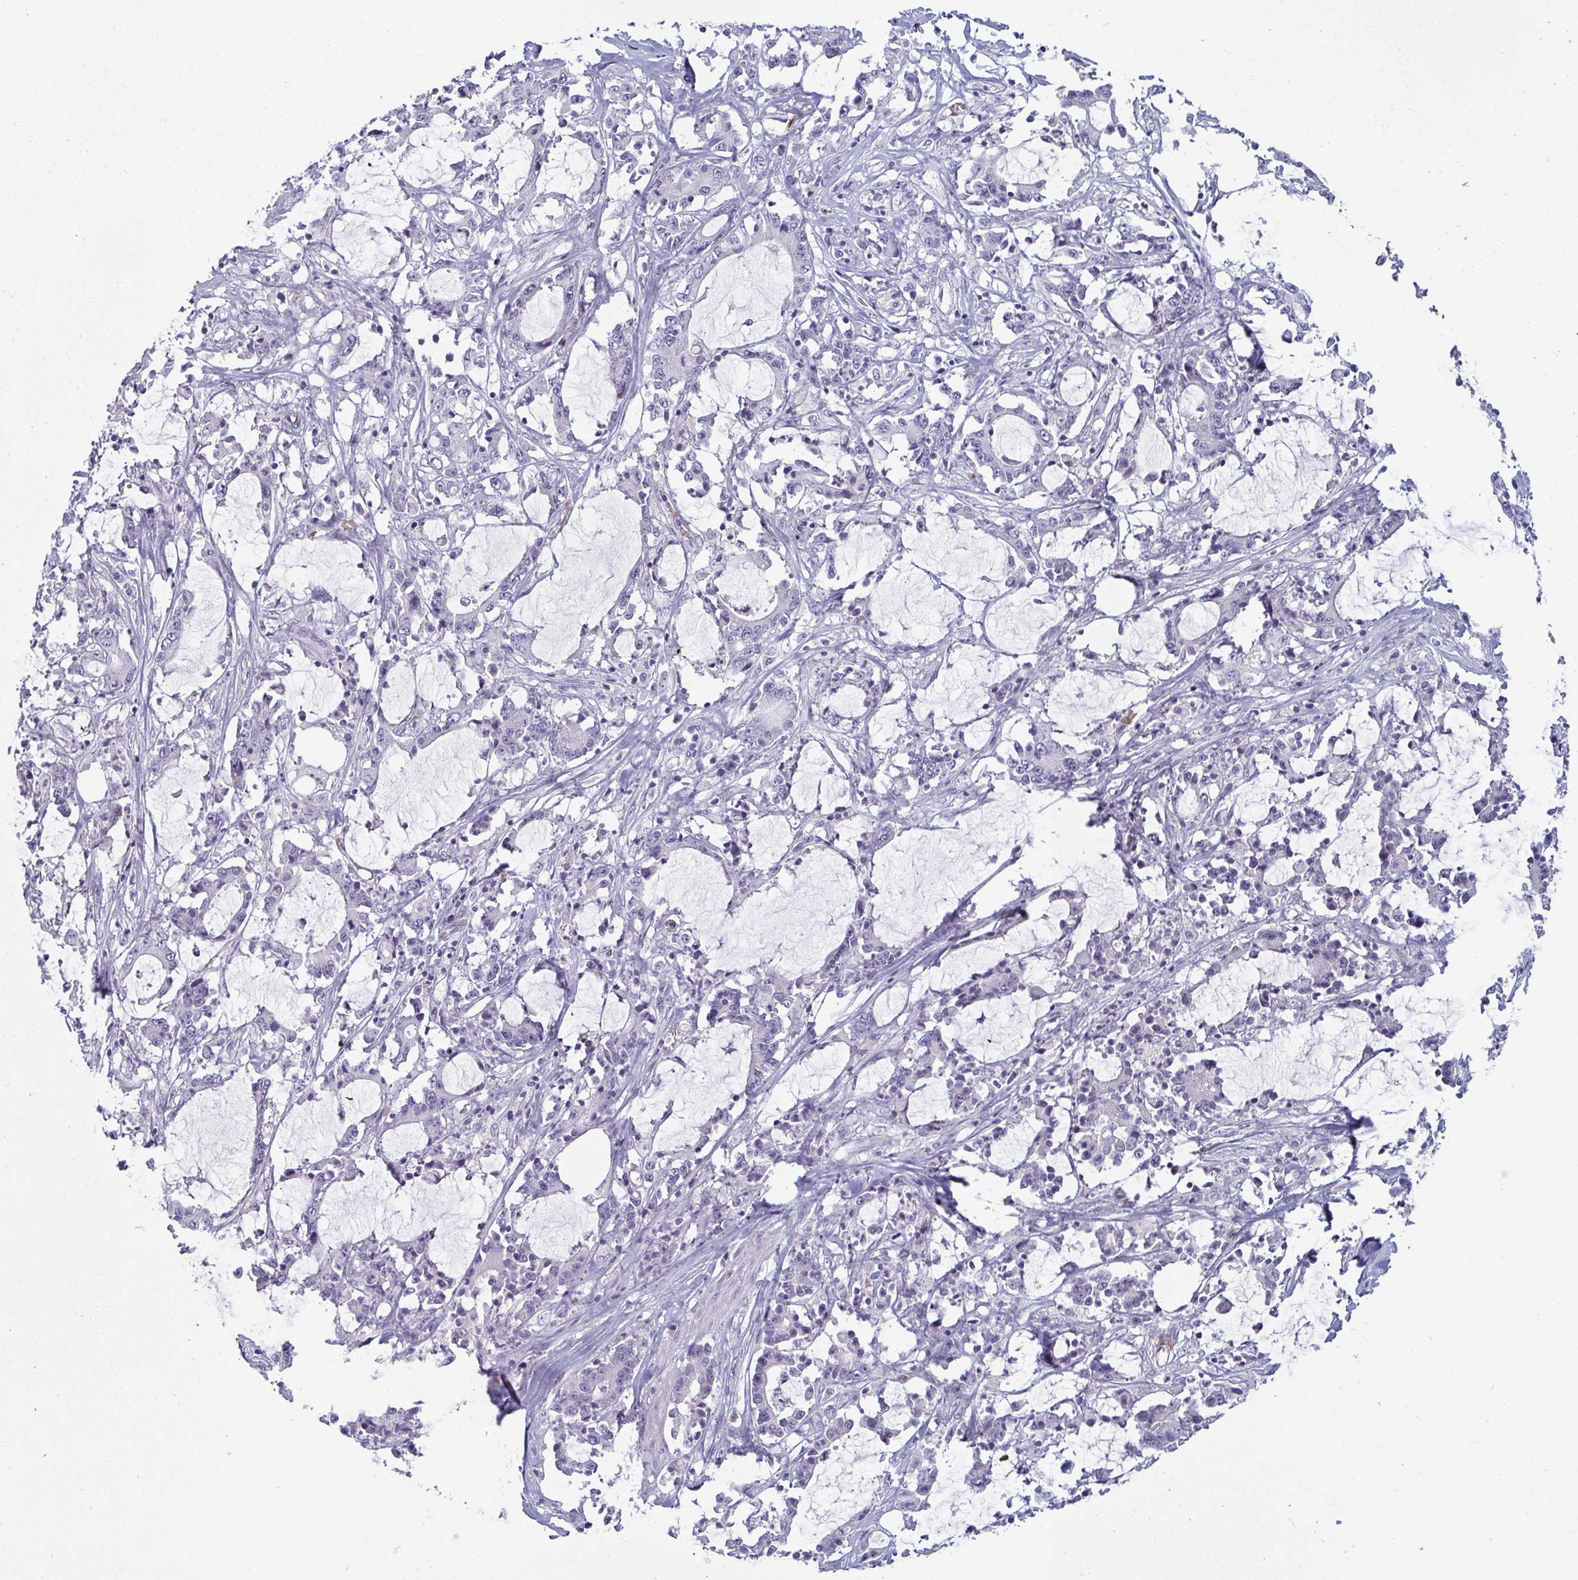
{"staining": {"intensity": "negative", "quantity": "none", "location": "none"}, "tissue": "stomach cancer", "cell_type": "Tumor cells", "image_type": "cancer", "snomed": [{"axis": "morphology", "description": "Adenocarcinoma, NOS"}, {"axis": "topography", "description": "Stomach, upper"}], "caption": "Tumor cells are negative for protein expression in human adenocarcinoma (stomach). (Immunohistochemistry (ihc), brightfield microscopy, high magnification).", "gene": "SHB", "patient": {"sex": "male", "age": 68}}